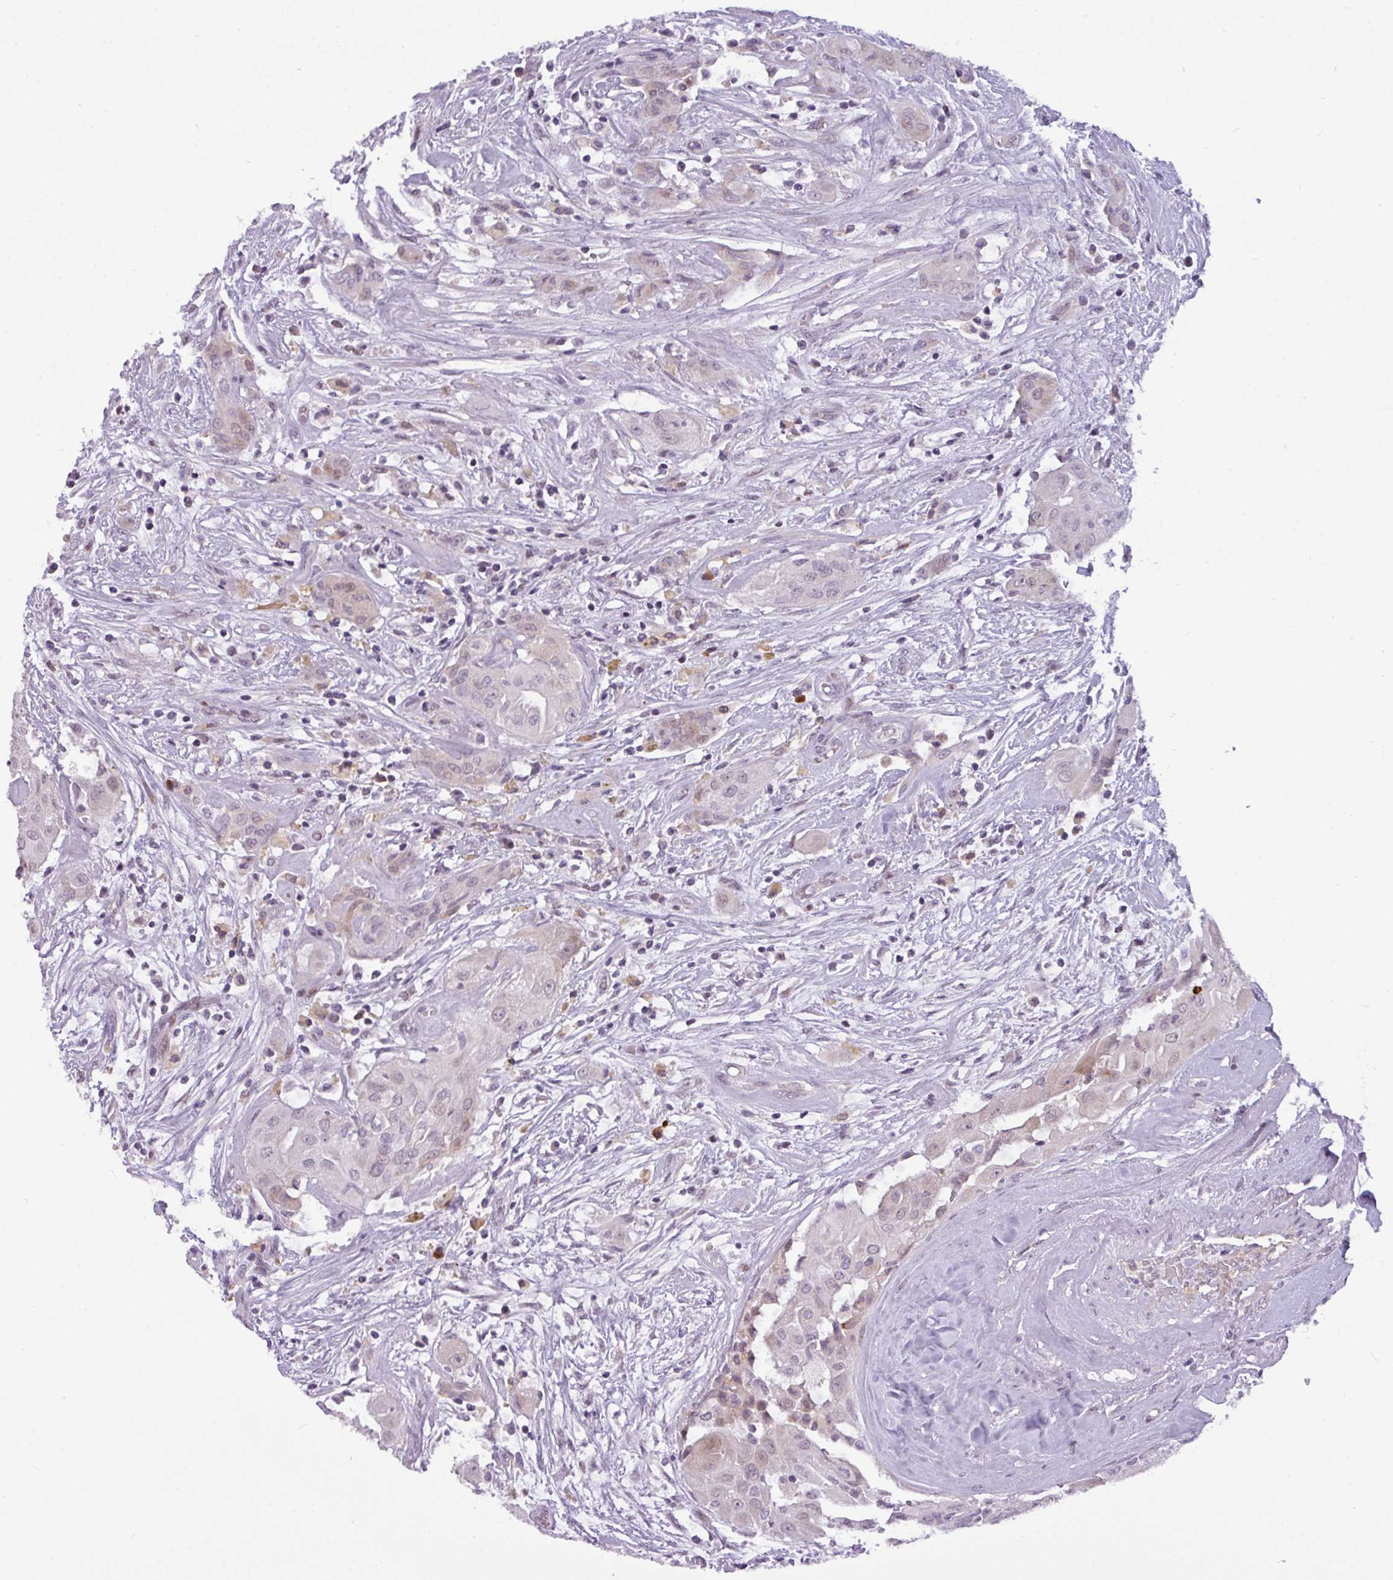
{"staining": {"intensity": "negative", "quantity": "none", "location": "none"}, "tissue": "thyroid cancer", "cell_type": "Tumor cells", "image_type": "cancer", "snomed": [{"axis": "morphology", "description": "Papillary adenocarcinoma, NOS"}, {"axis": "topography", "description": "Thyroid gland"}], "caption": "A high-resolution histopathology image shows IHC staining of papillary adenocarcinoma (thyroid), which demonstrates no significant staining in tumor cells.", "gene": "SLC66A2", "patient": {"sex": "female", "age": 59}}